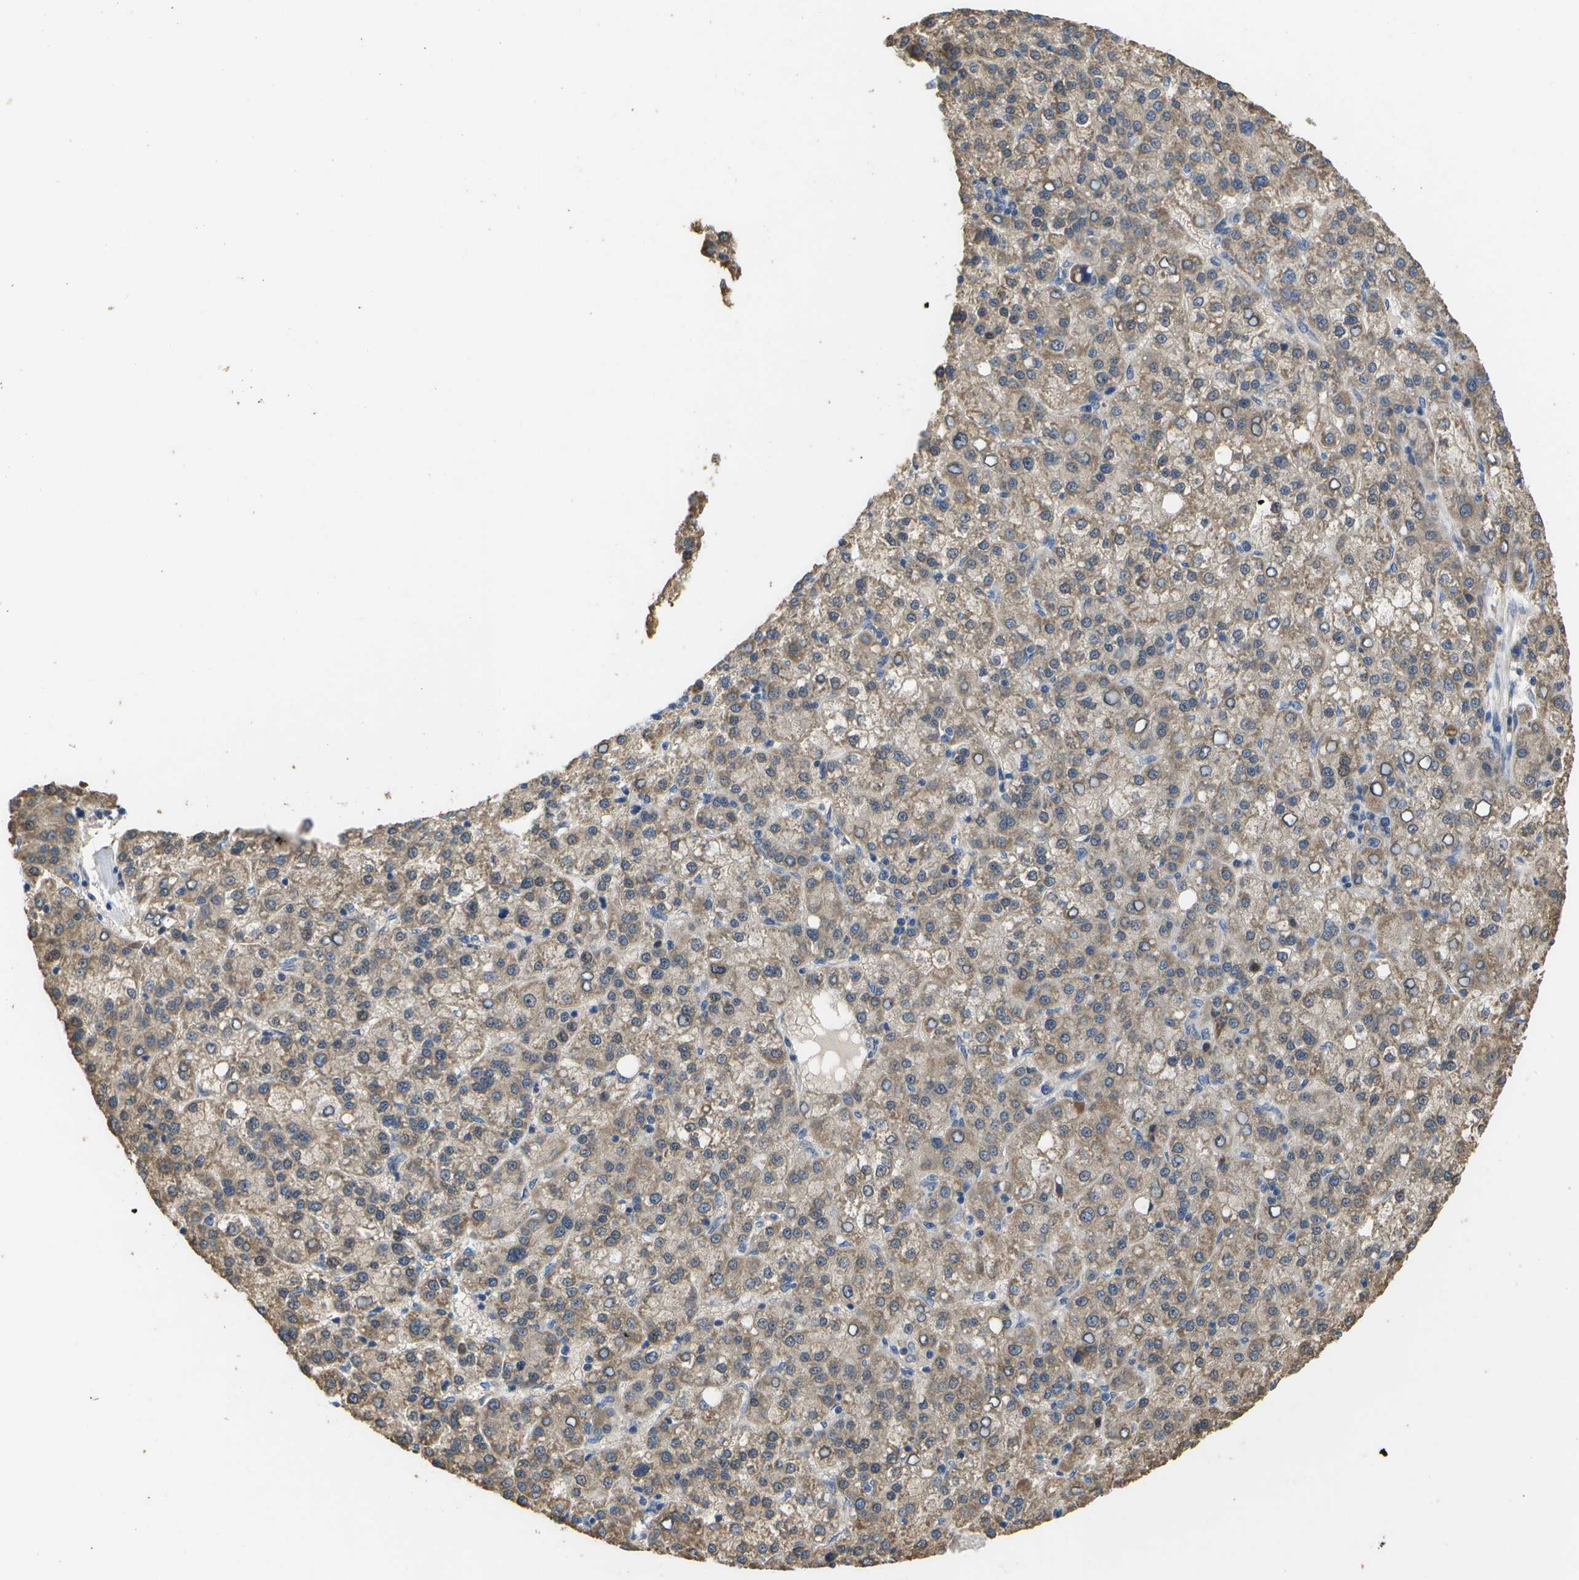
{"staining": {"intensity": "moderate", "quantity": ">75%", "location": "cytoplasmic/membranous"}, "tissue": "liver cancer", "cell_type": "Tumor cells", "image_type": "cancer", "snomed": [{"axis": "morphology", "description": "Carcinoma, Hepatocellular, NOS"}, {"axis": "topography", "description": "Liver"}], "caption": "Human hepatocellular carcinoma (liver) stained with a protein marker exhibits moderate staining in tumor cells.", "gene": "HADHA", "patient": {"sex": "female", "age": 58}}